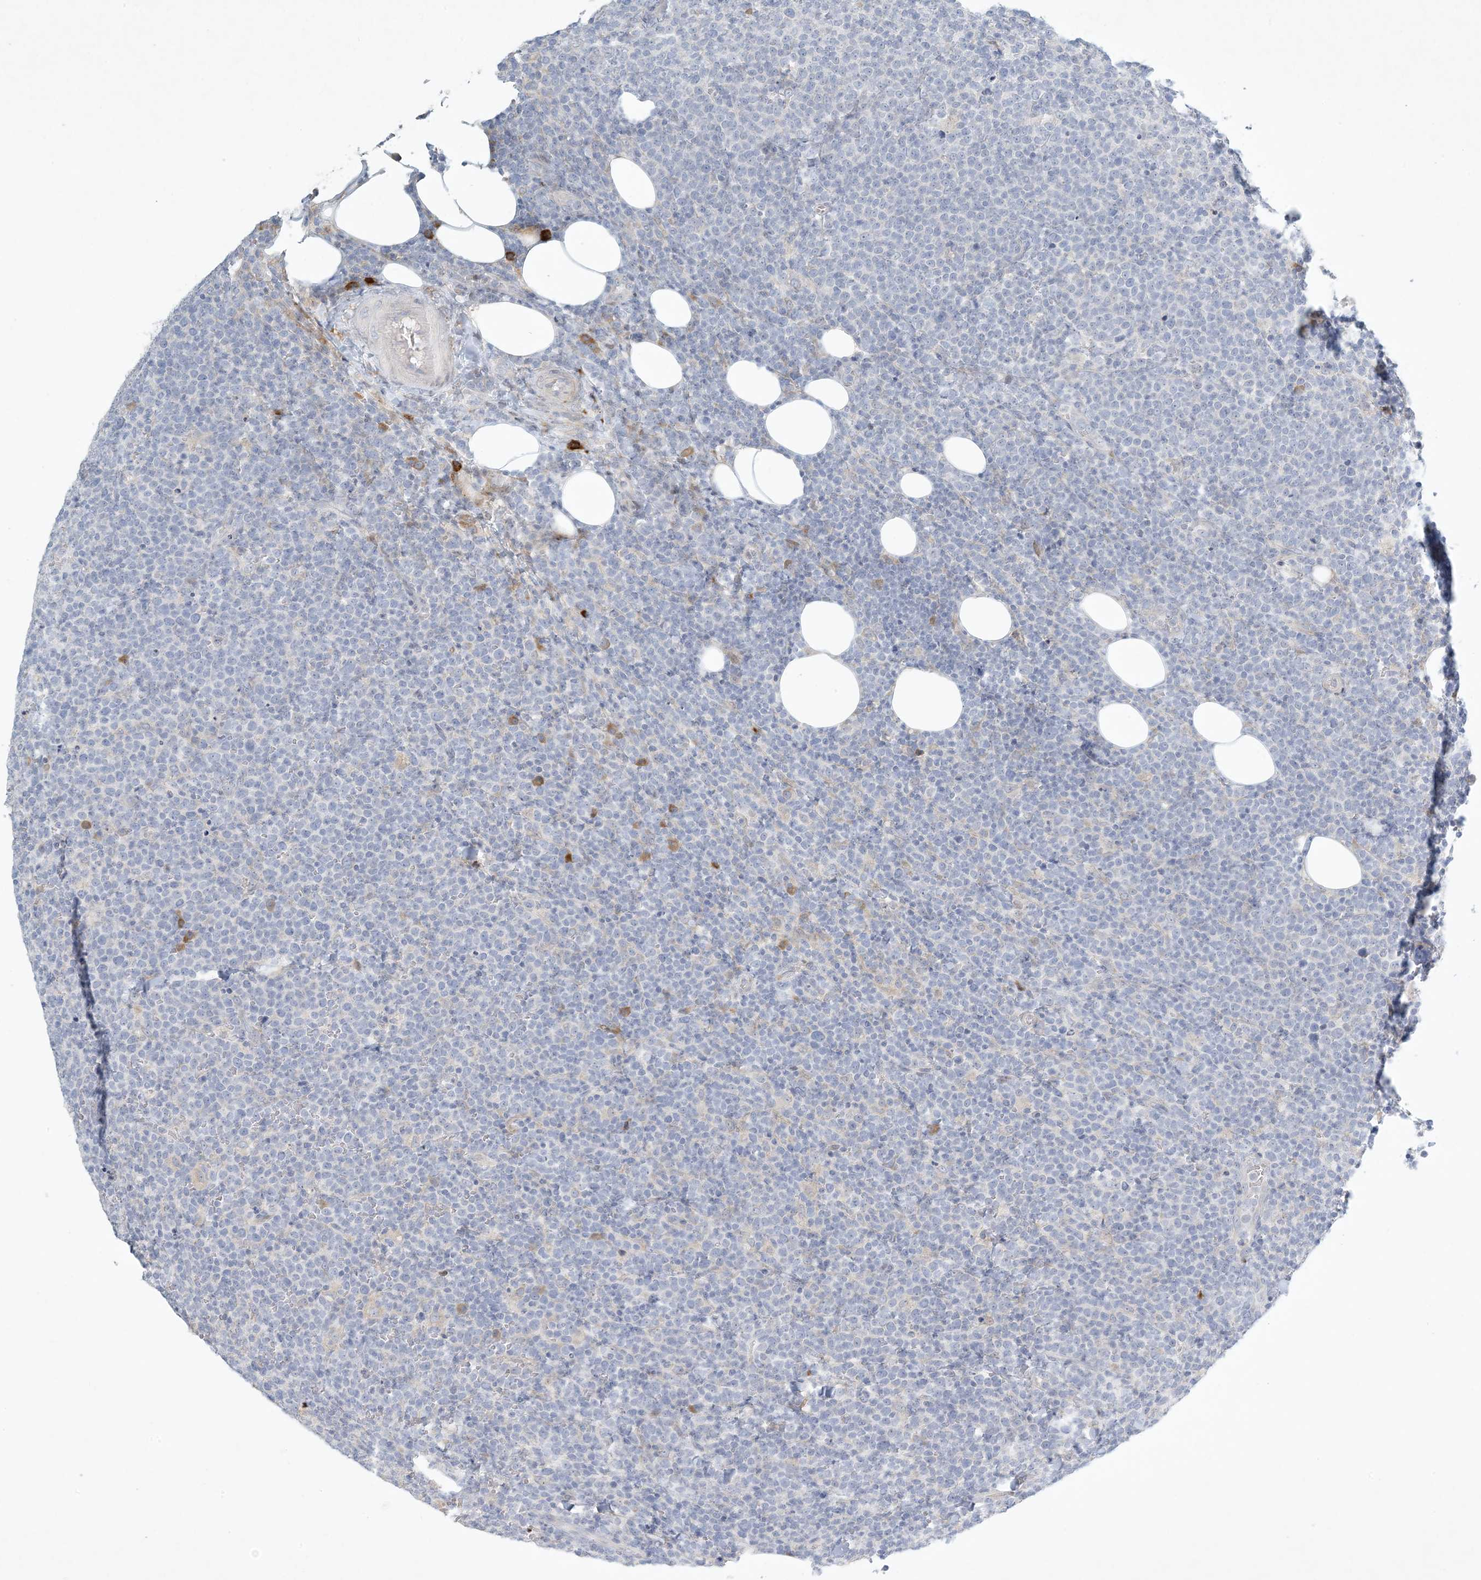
{"staining": {"intensity": "negative", "quantity": "none", "location": "none"}, "tissue": "lymphoma", "cell_type": "Tumor cells", "image_type": "cancer", "snomed": [{"axis": "morphology", "description": "Malignant lymphoma, non-Hodgkin's type, High grade"}, {"axis": "topography", "description": "Lymph node"}], "caption": "This is a photomicrograph of IHC staining of lymphoma, which shows no expression in tumor cells.", "gene": "ZNF385D", "patient": {"sex": "male", "age": 61}}